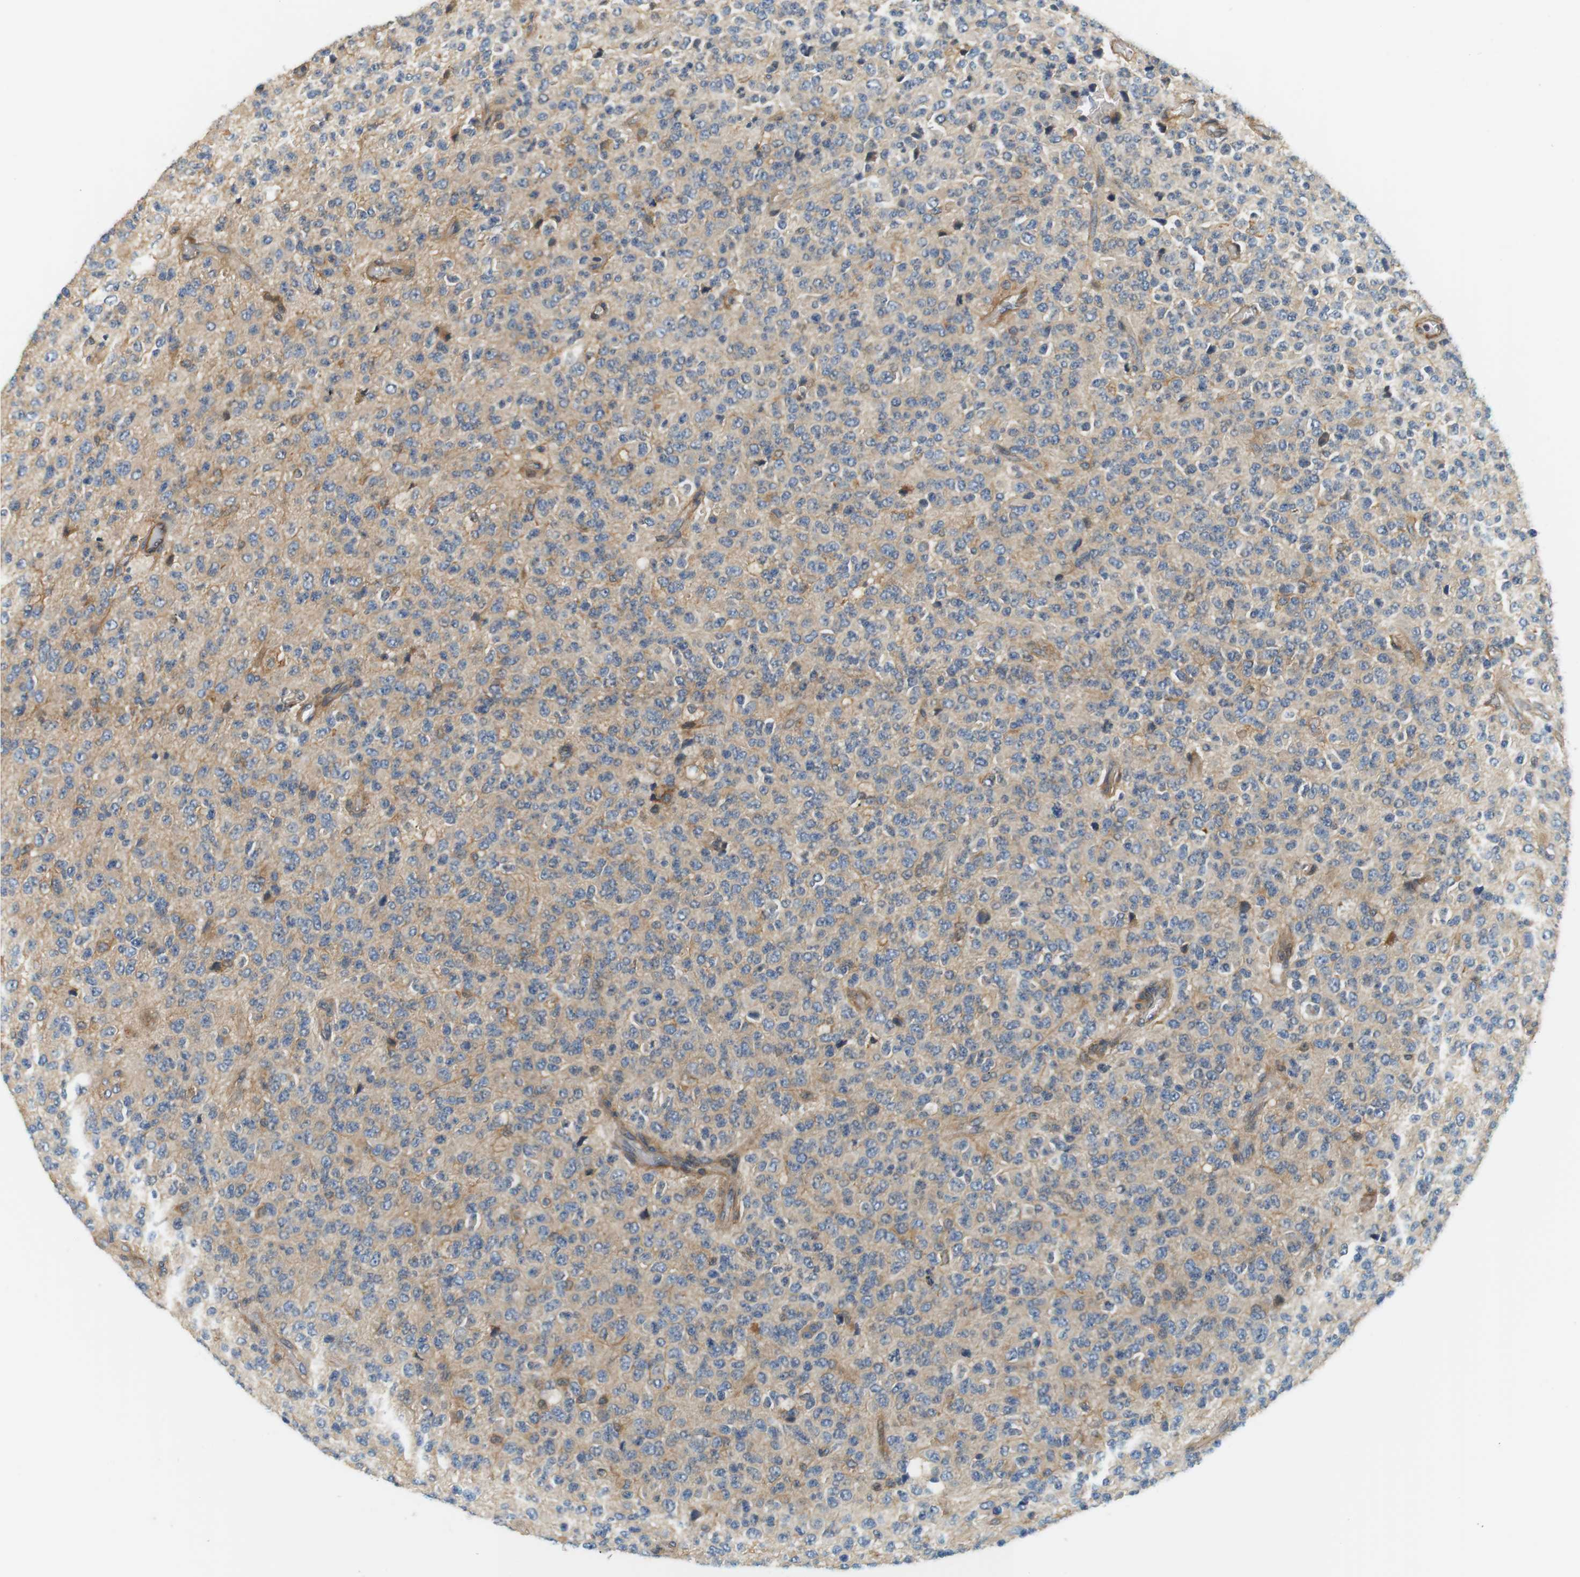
{"staining": {"intensity": "moderate", "quantity": "25%-75%", "location": "cytoplasmic/membranous"}, "tissue": "glioma", "cell_type": "Tumor cells", "image_type": "cancer", "snomed": [{"axis": "morphology", "description": "Glioma, malignant, High grade"}, {"axis": "topography", "description": "pancreas cauda"}], "caption": "The photomicrograph displays a brown stain indicating the presence of a protein in the cytoplasmic/membranous of tumor cells in malignant high-grade glioma.", "gene": "SH3GLB1", "patient": {"sex": "male", "age": 60}}